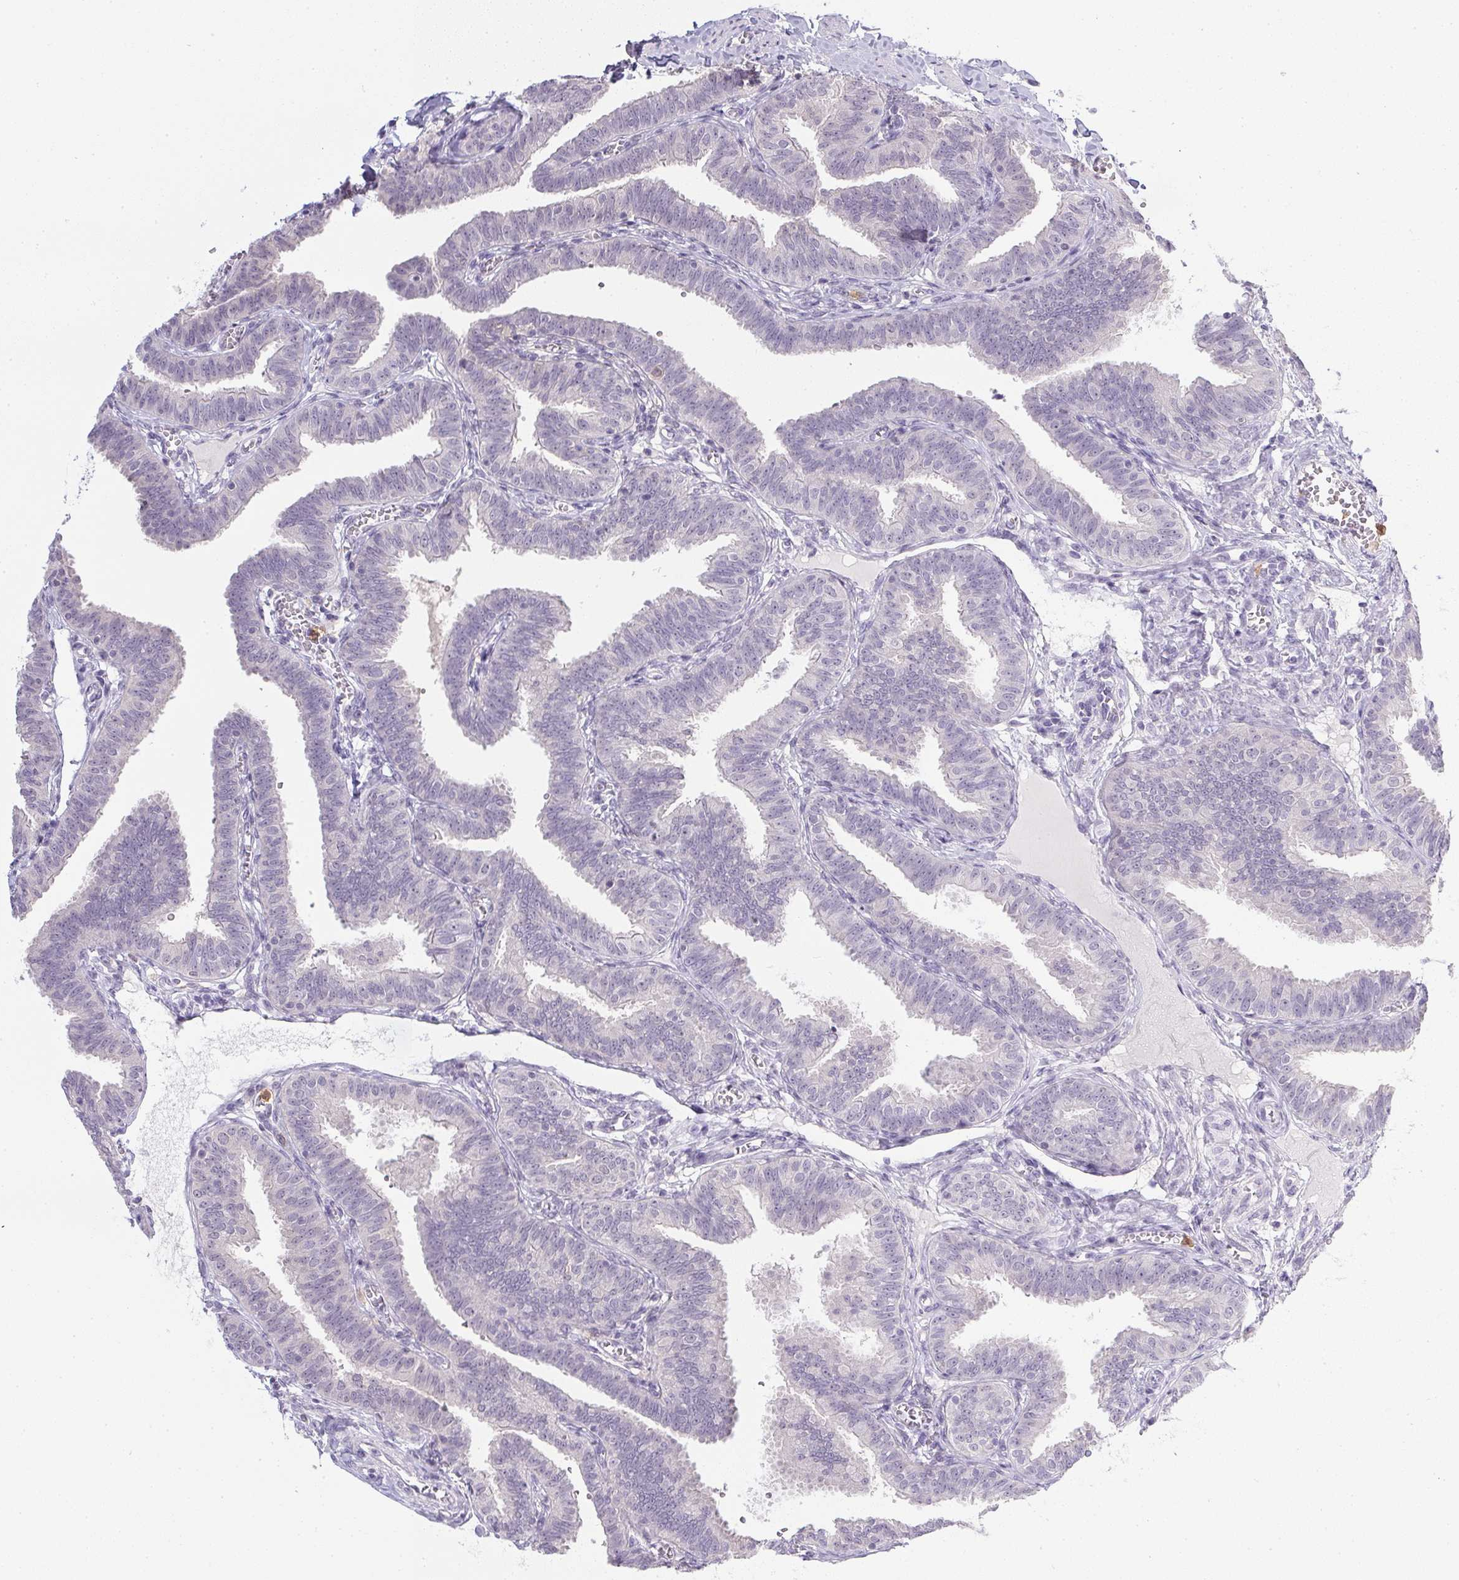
{"staining": {"intensity": "negative", "quantity": "none", "location": "none"}, "tissue": "fallopian tube", "cell_type": "Glandular cells", "image_type": "normal", "snomed": [{"axis": "morphology", "description": "Normal tissue, NOS"}, {"axis": "topography", "description": "Fallopian tube"}], "caption": "High power microscopy micrograph of an immunohistochemistry image of unremarkable fallopian tube, revealing no significant staining in glandular cells.", "gene": "DNAJC5G", "patient": {"sex": "female", "age": 25}}